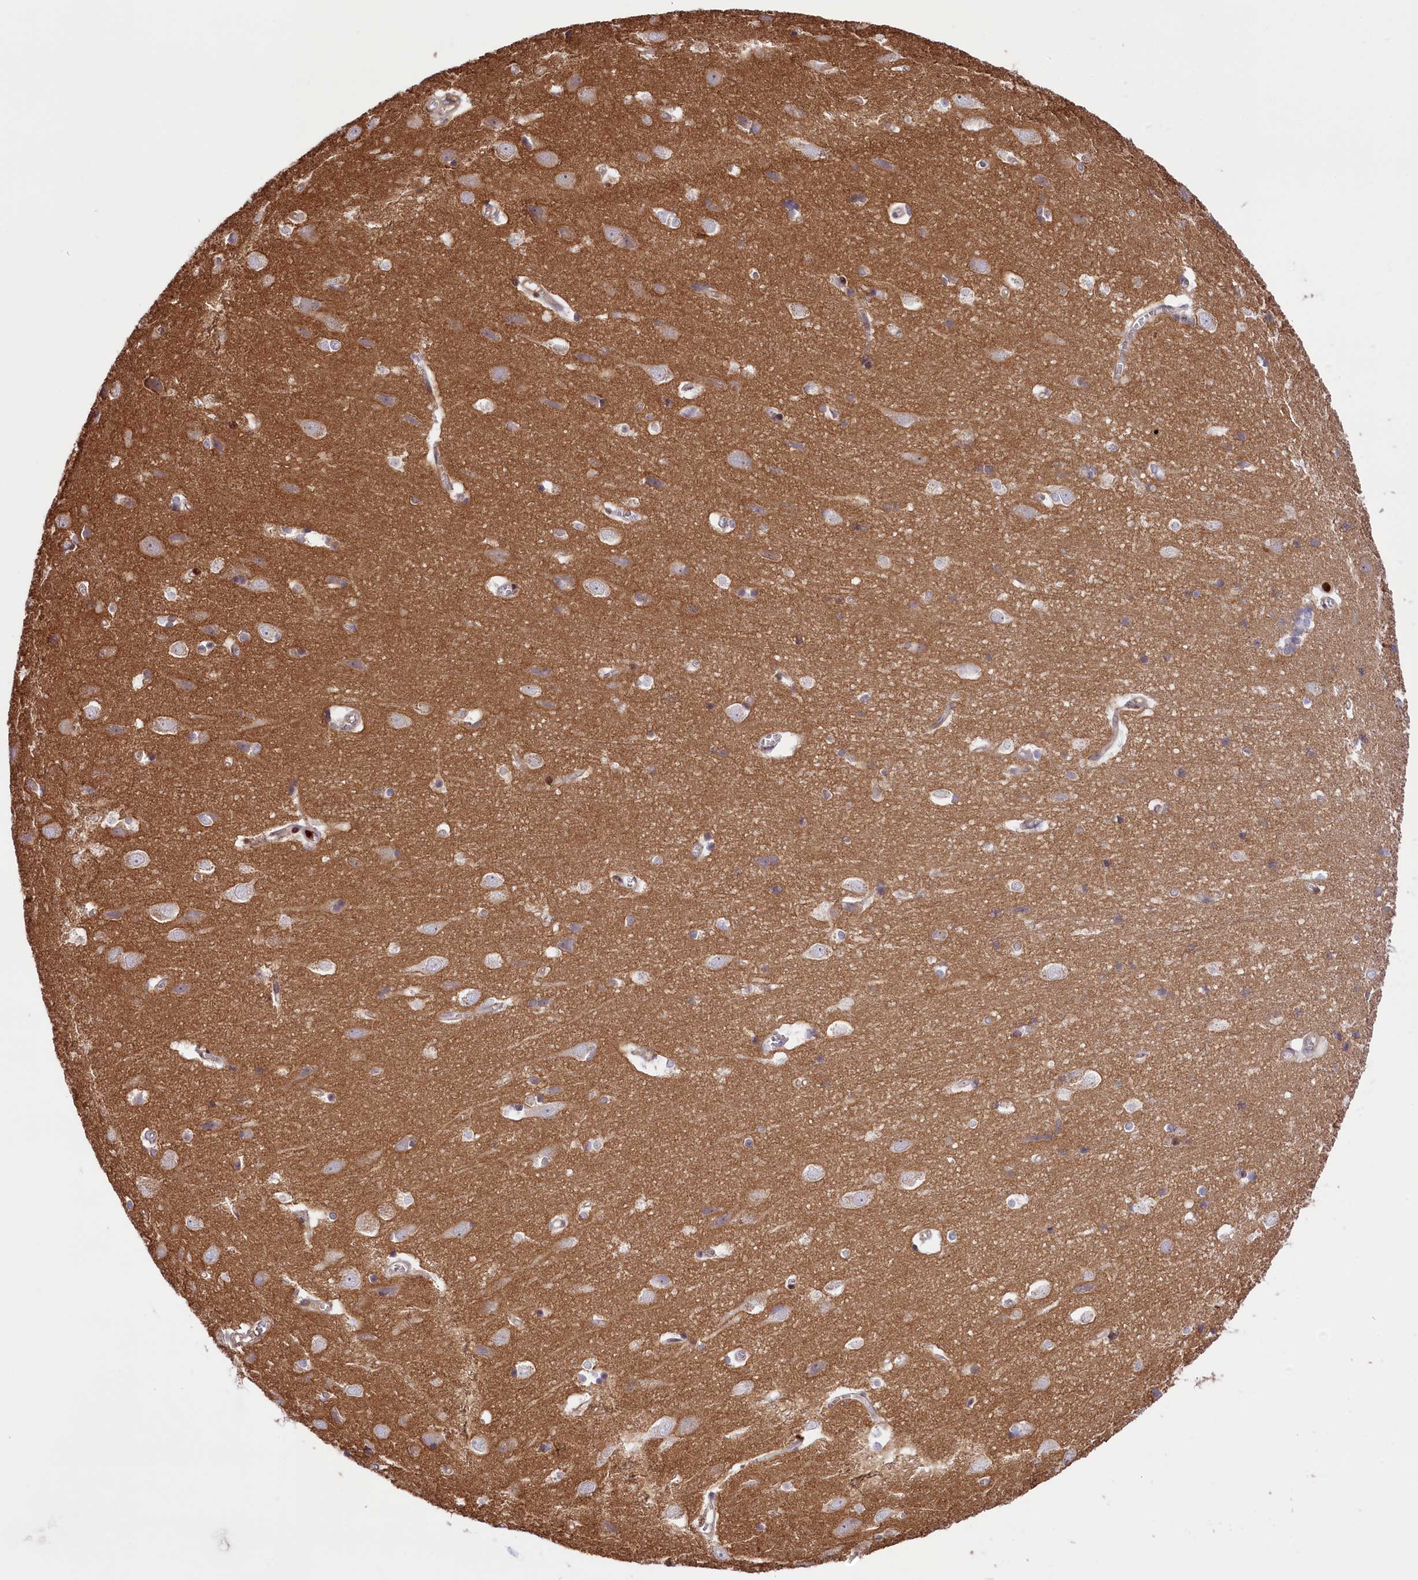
{"staining": {"intensity": "negative", "quantity": "none", "location": "none"}, "tissue": "cerebral cortex", "cell_type": "Endothelial cells", "image_type": "normal", "snomed": [{"axis": "morphology", "description": "Normal tissue, NOS"}, {"axis": "topography", "description": "Cerebral cortex"}], "caption": "Immunohistochemistry (IHC) of benign cerebral cortex reveals no staining in endothelial cells.", "gene": "CD99L2", "patient": {"sex": "male", "age": 54}}